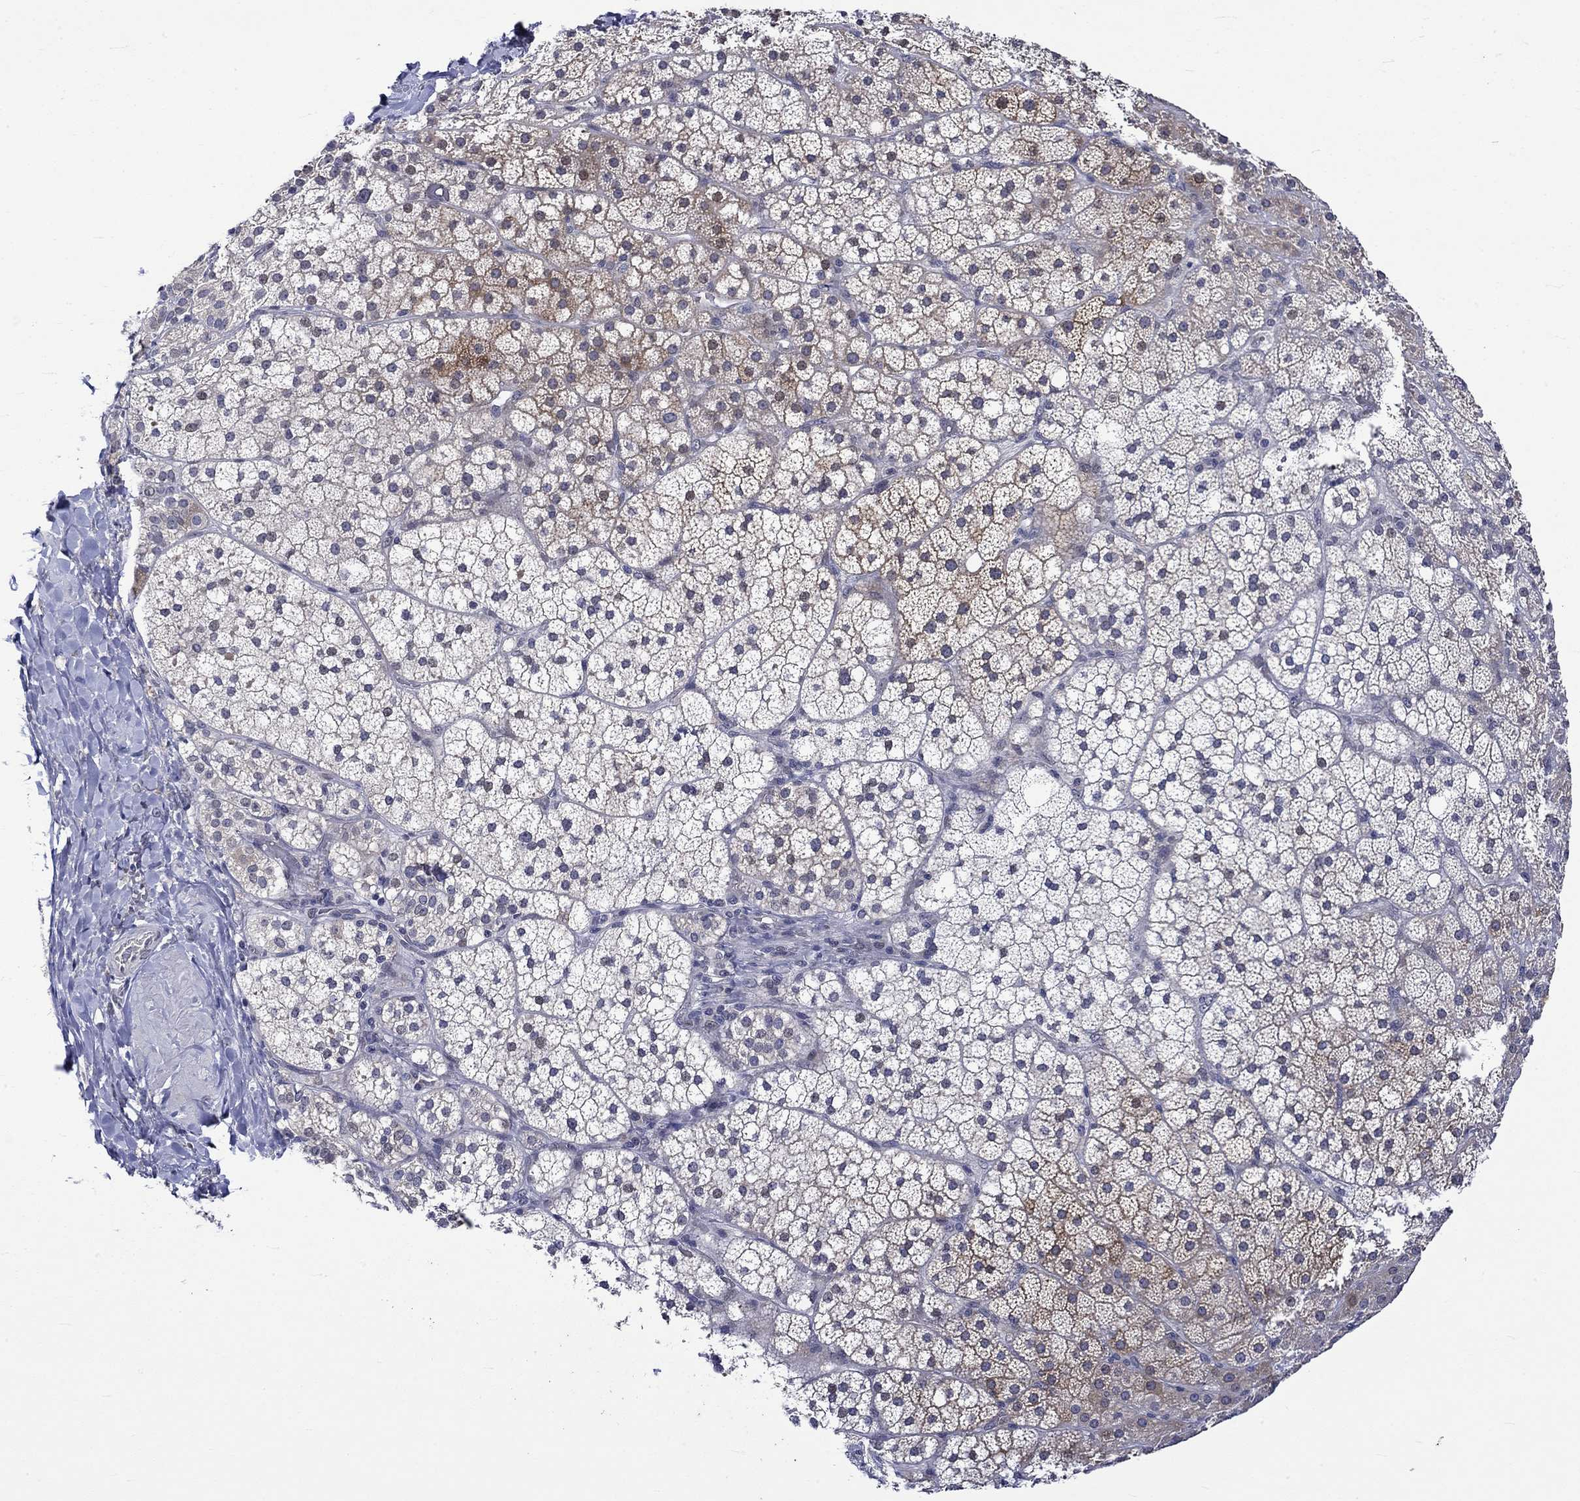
{"staining": {"intensity": "moderate", "quantity": "25%-75%", "location": "cytoplasmic/membranous"}, "tissue": "adrenal gland", "cell_type": "Glandular cells", "image_type": "normal", "snomed": [{"axis": "morphology", "description": "Normal tissue, NOS"}, {"axis": "topography", "description": "Adrenal gland"}], "caption": "Glandular cells exhibit moderate cytoplasmic/membranous staining in about 25%-75% of cells in benign adrenal gland.", "gene": "DDX3Y", "patient": {"sex": "male", "age": 53}}